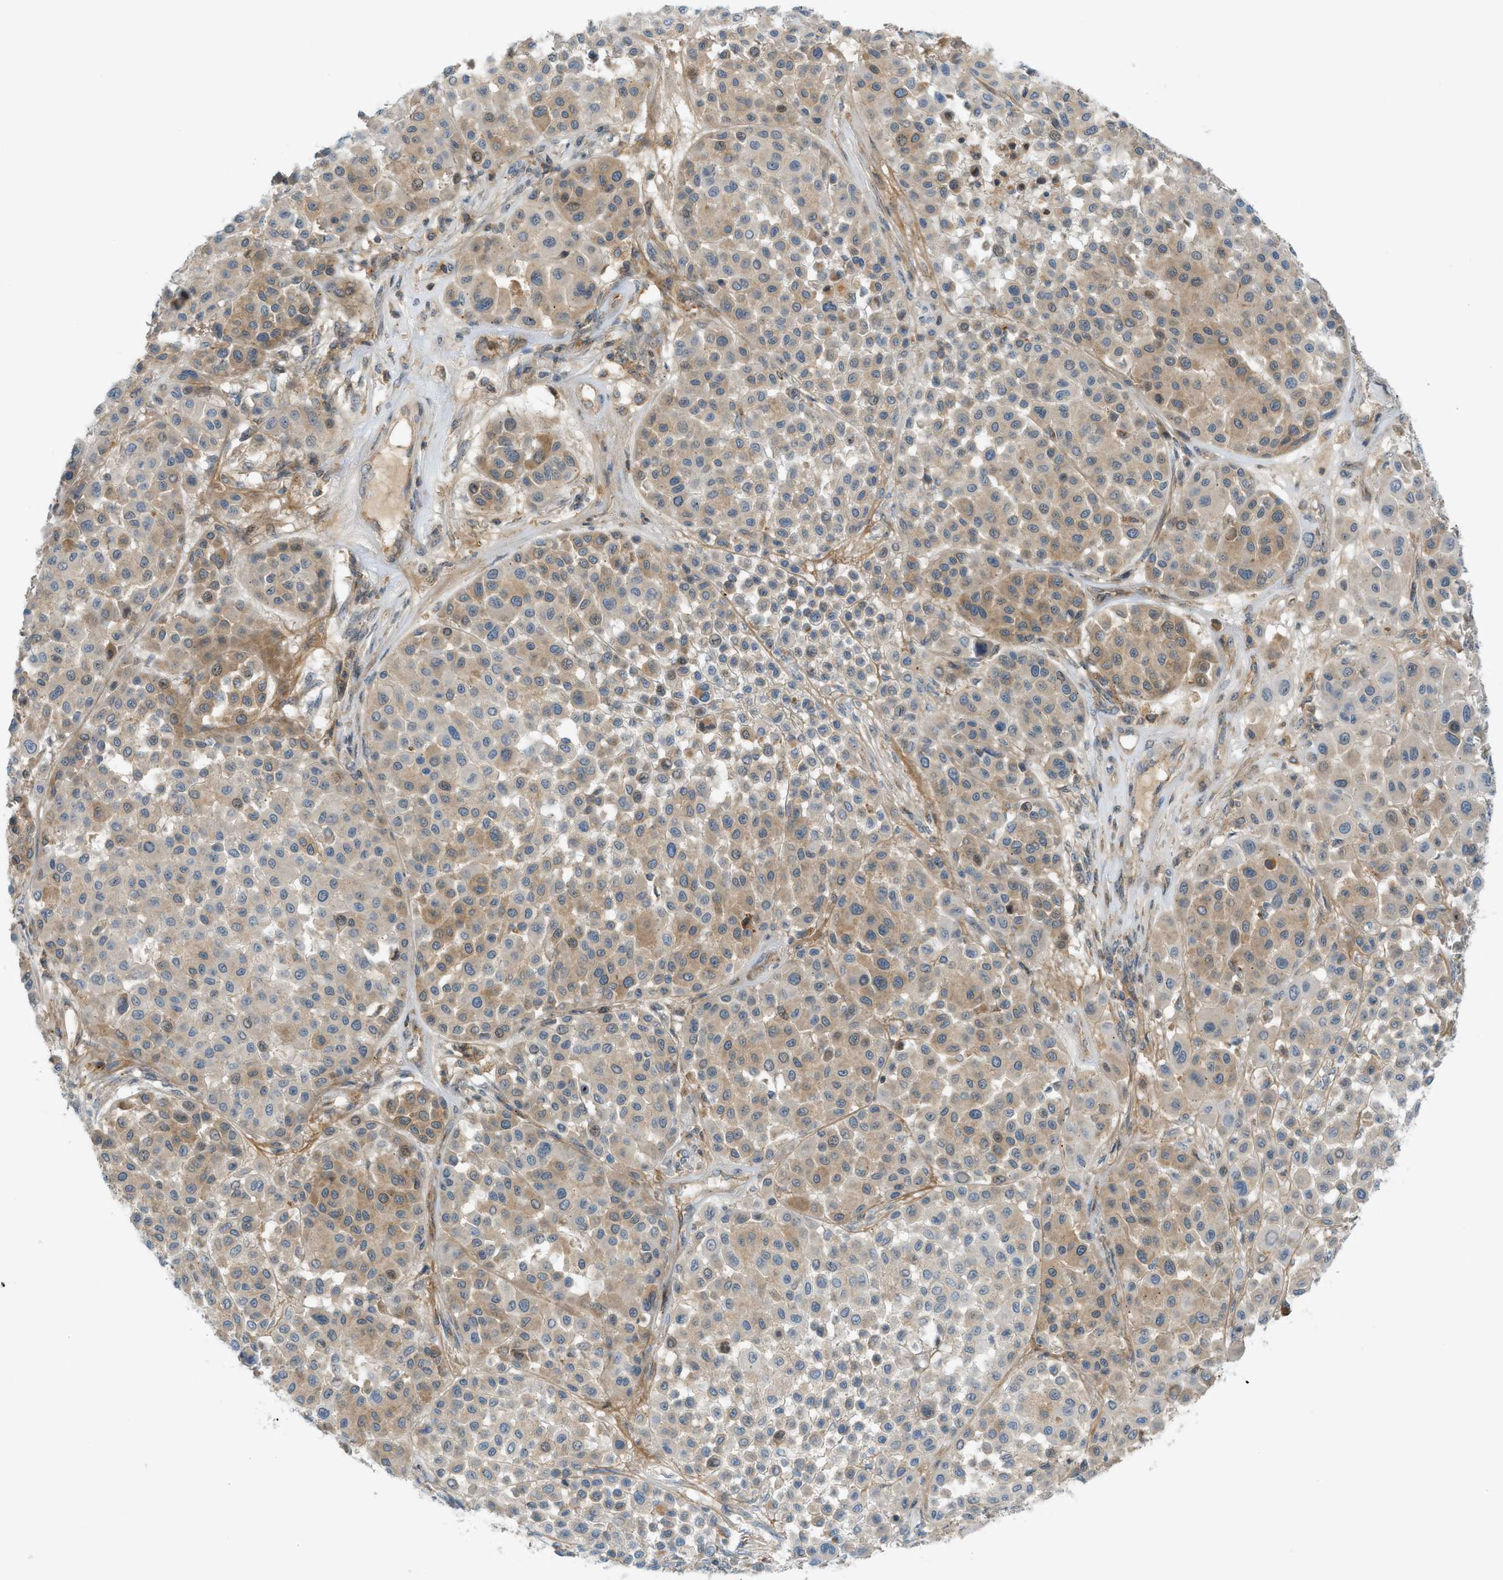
{"staining": {"intensity": "weak", "quantity": ">75%", "location": "cytoplasmic/membranous"}, "tissue": "melanoma", "cell_type": "Tumor cells", "image_type": "cancer", "snomed": [{"axis": "morphology", "description": "Malignant melanoma, Metastatic site"}, {"axis": "topography", "description": "Soft tissue"}], "caption": "High-power microscopy captured an immunohistochemistry (IHC) image of melanoma, revealing weak cytoplasmic/membranous expression in approximately >75% of tumor cells.", "gene": "GRK6", "patient": {"sex": "male", "age": 41}}